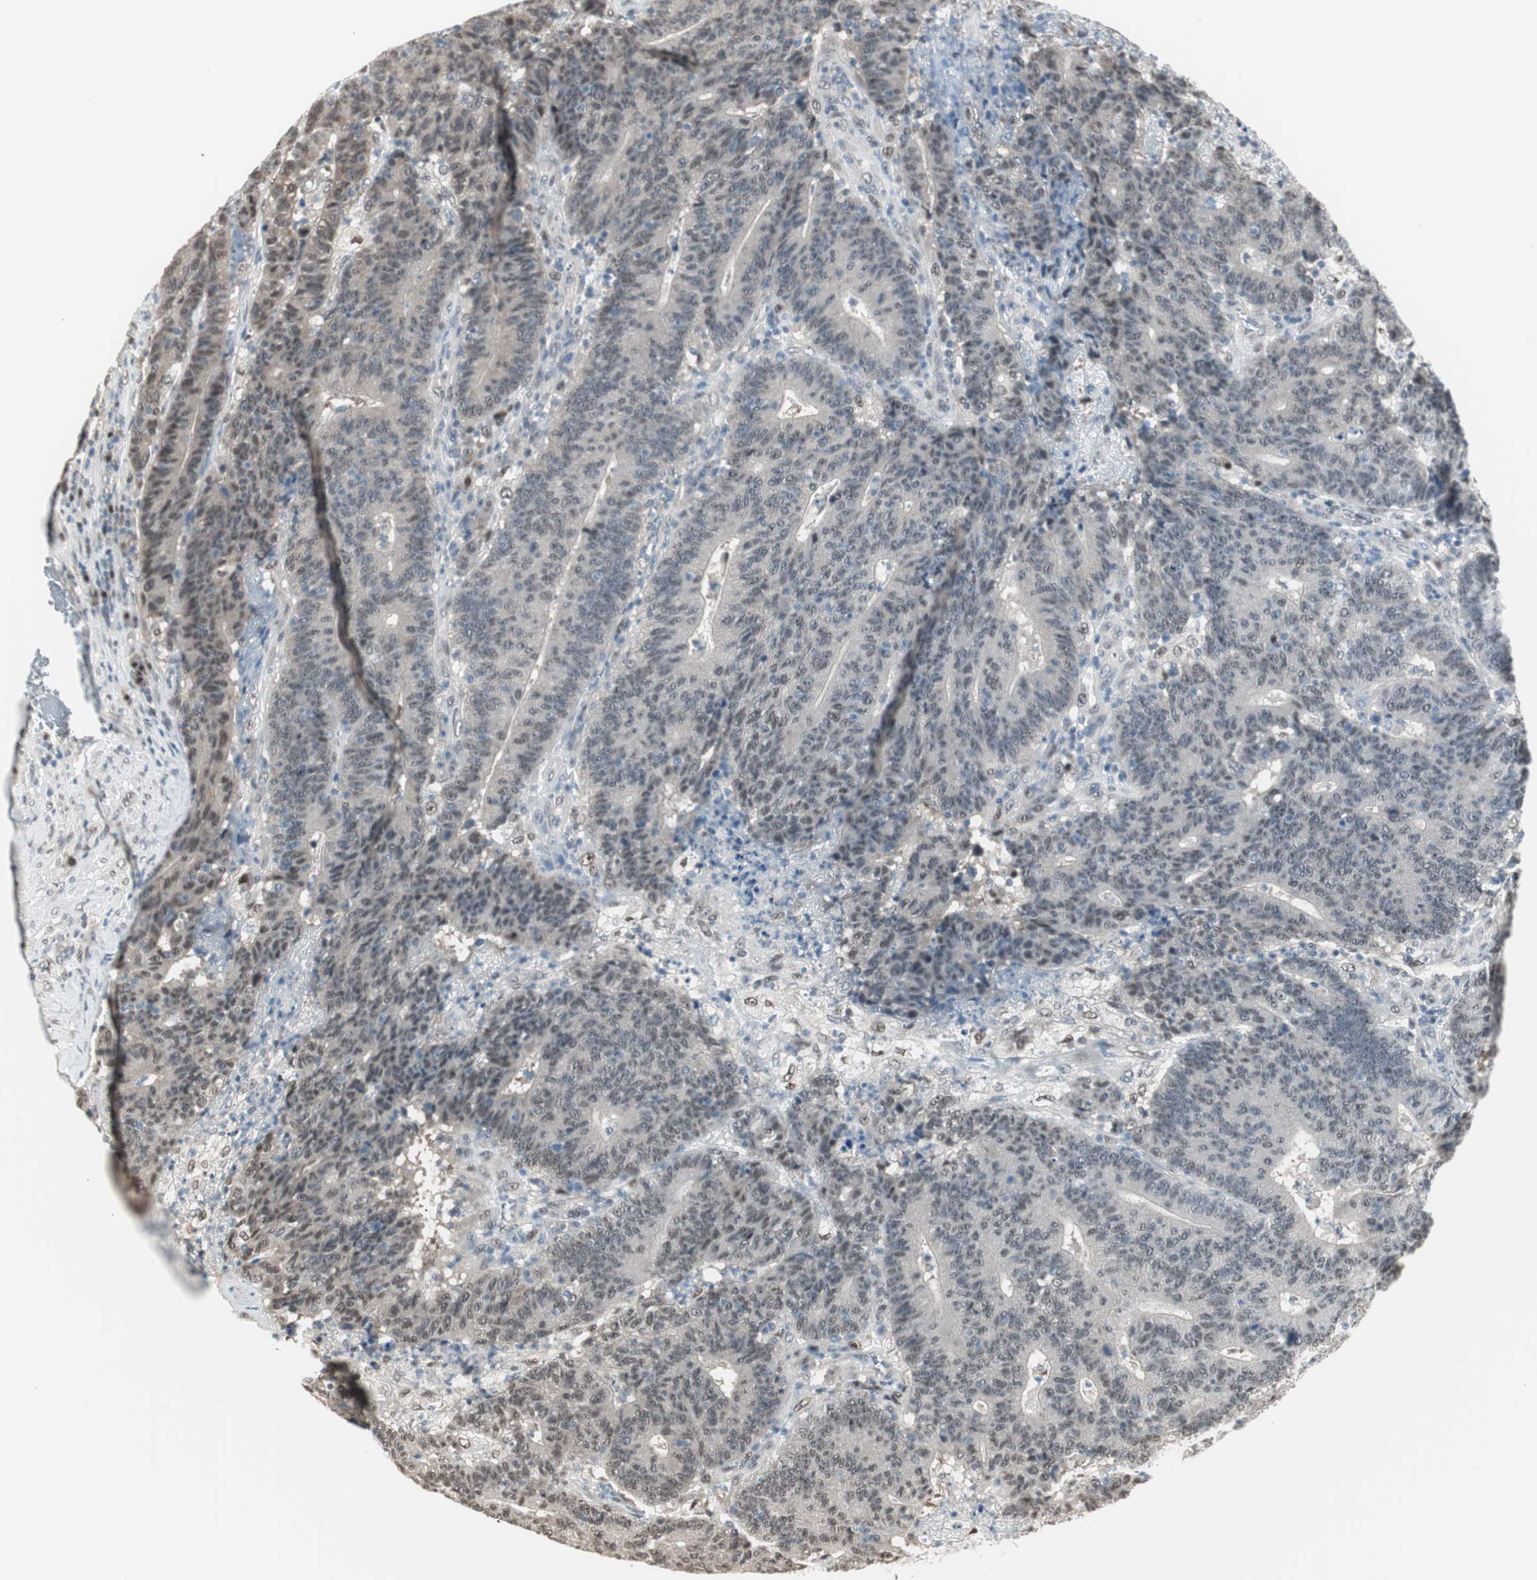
{"staining": {"intensity": "weak", "quantity": ">75%", "location": "nuclear"}, "tissue": "colorectal cancer", "cell_type": "Tumor cells", "image_type": "cancer", "snomed": [{"axis": "morphology", "description": "Normal tissue, NOS"}, {"axis": "morphology", "description": "Adenocarcinoma, NOS"}, {"axis": "topography", "description": "Colon"}], "caption": "Immunohistochemistry (IHC) image of human colorectal cancer (adenocarcinoma) stained for a protein (brown), which displays low levels of weak nuclear positivity in about >75% of tumor cells.", "gene": "LONP2", "patient": {"sex": "female", "age": 75}}